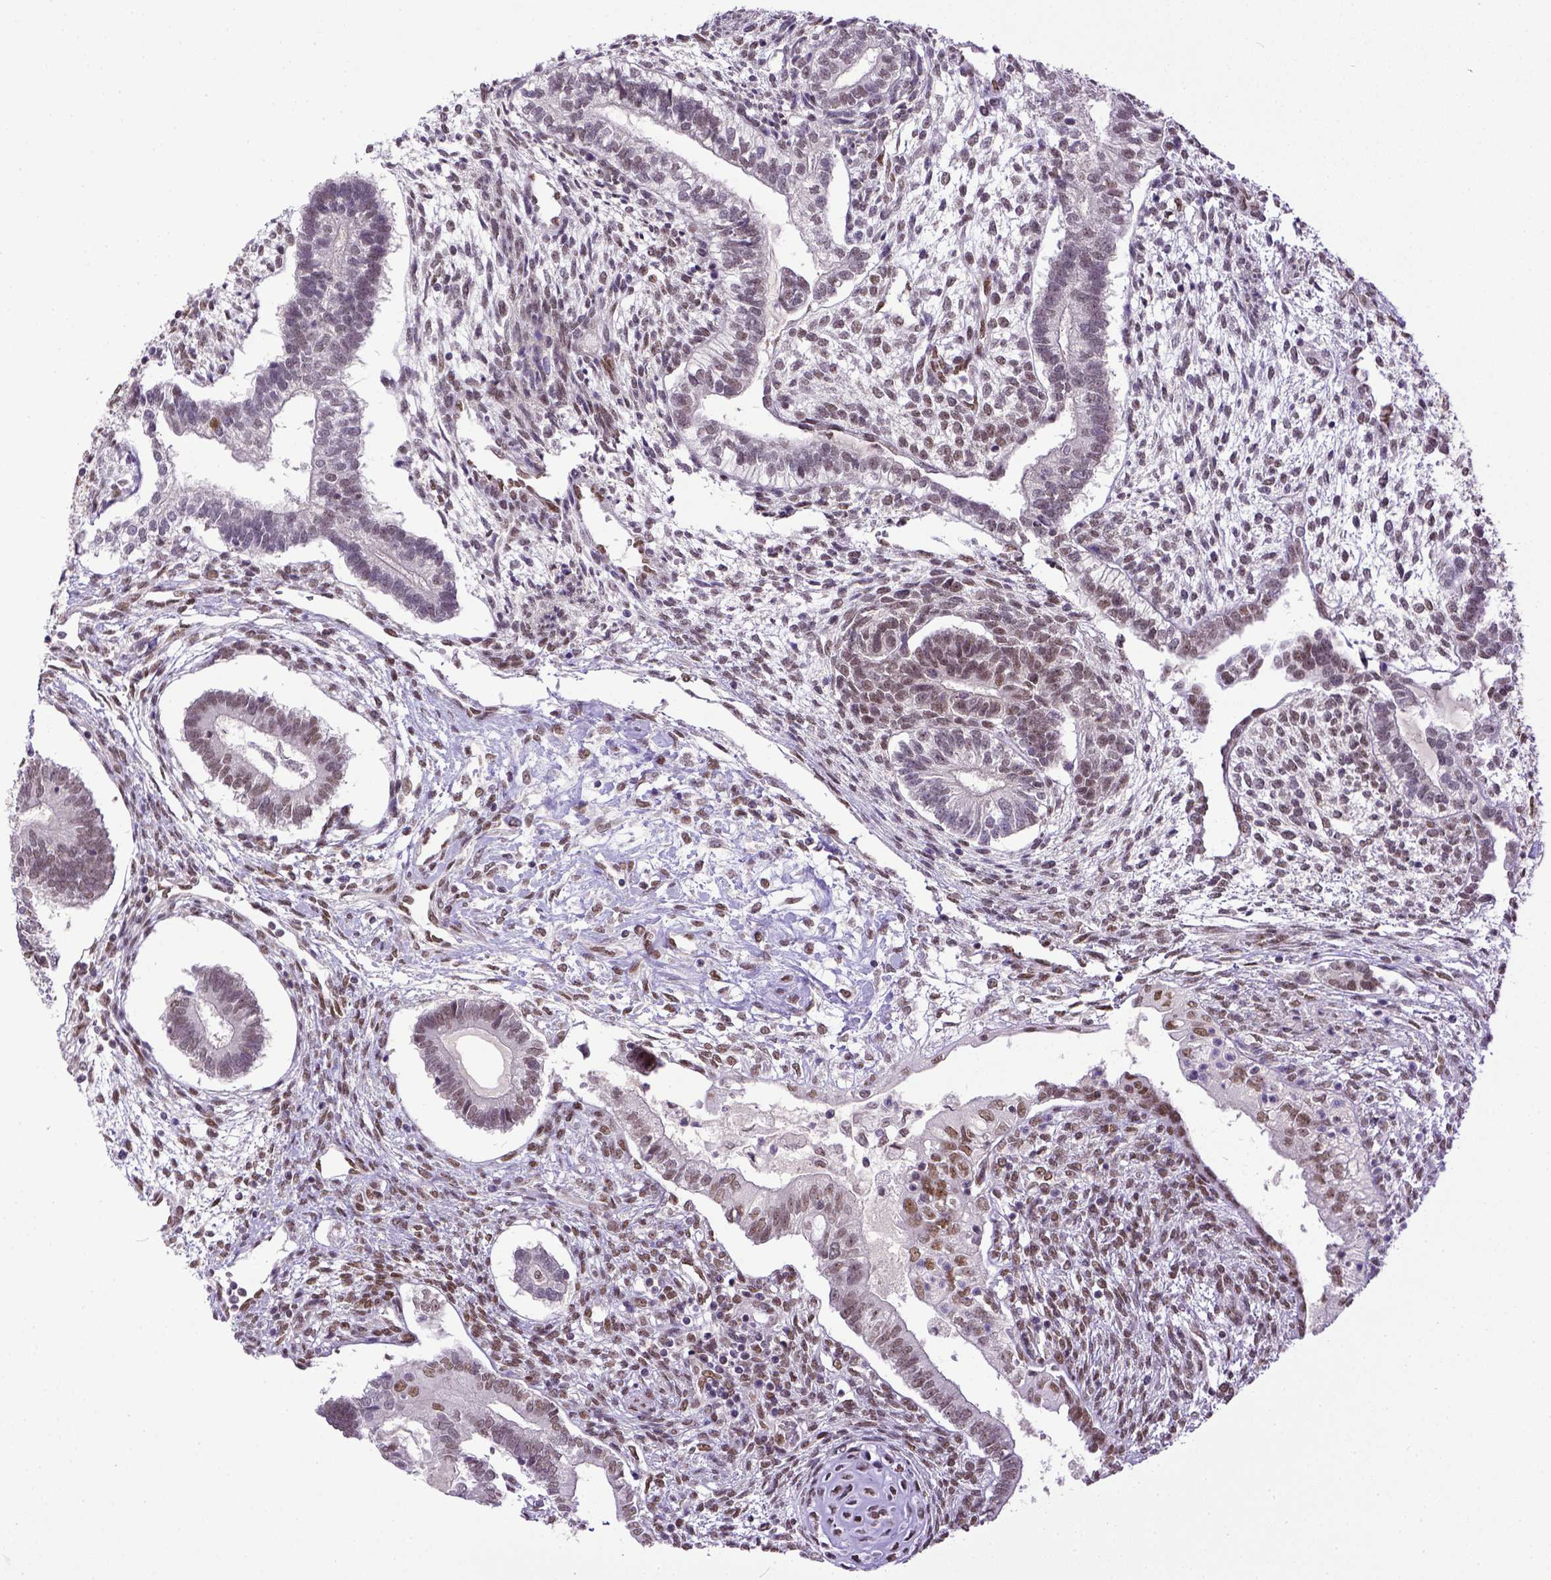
{"staining": {"intensity": "weak", "quantity": "25%-75%", "location": "nuclear"}, "tissue": "testis cancer", "cell_type": "Tumor cells", "image_type": "cancer", "snomed": [{"axis": "morphology", "description": "Carcinoma, Embryonal, NOS"}, {"axis": "topography", "description": "Testis"}], "caption": "Weak nuclear protein staining is seen in about 25%-75% of tumor cells in testis cancer.", "gene": "ERCC1", "patient": {"sex": "male", "age": 37}}